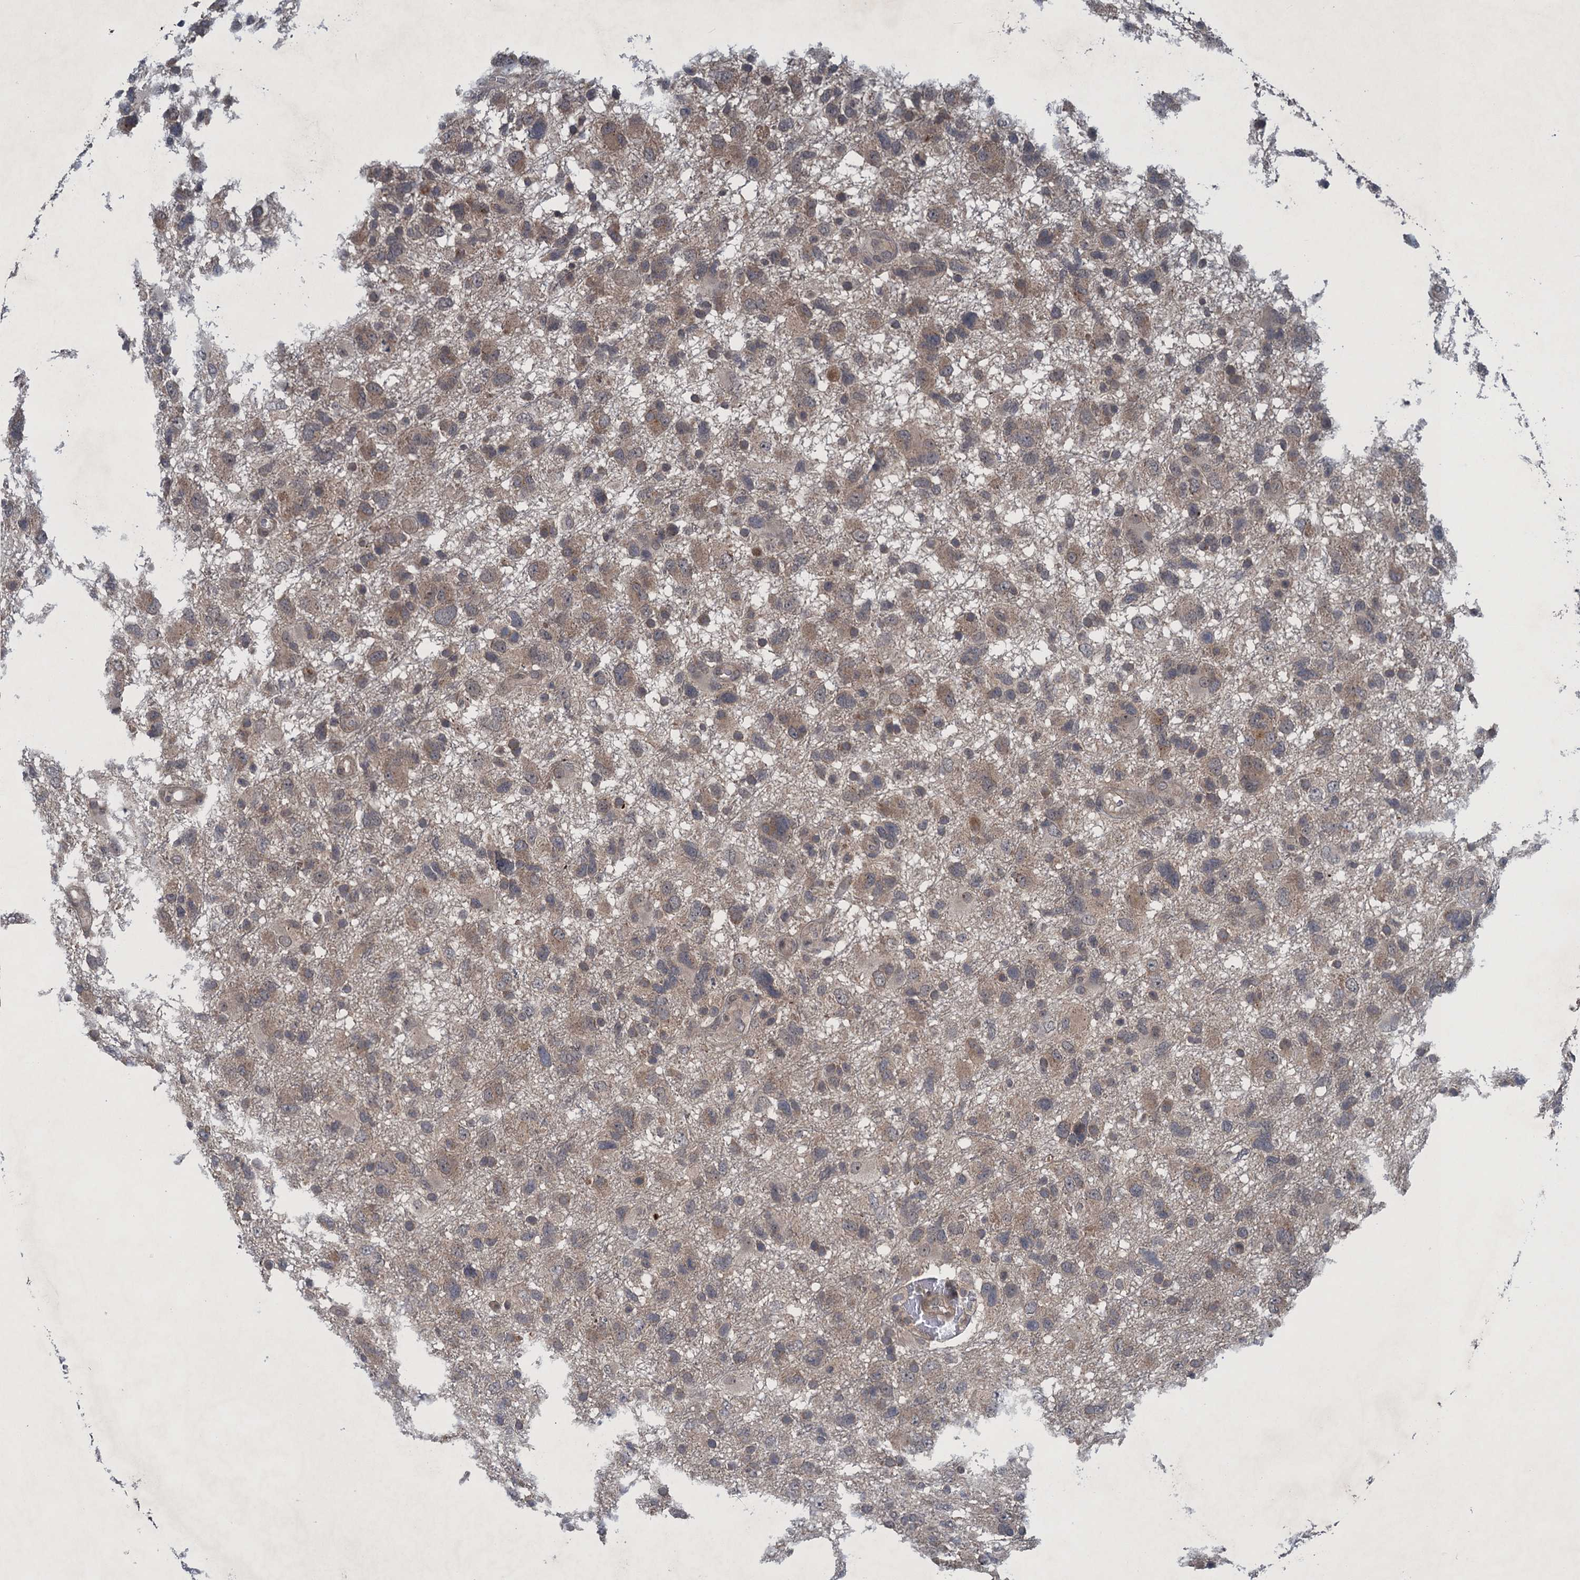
{"staining": {"intensity": "weak", "quantity": "25%-75%", "location": "cytoplasmic/membranous"}, "tissue": "glioma", "cell_type": "Tumor cells", "image_type": "cancer", "snomed": [{"axis": "morphology", "description": "Glioma, malignant, High grade"}, {"axis": "topography", "description": "Brain"}], "caption": "A low amount of weak cytoplasmic/membranous positivity is appreciated in approximately 25%-75% of tumor cells in glioma tissue.", "gene": "RNF165", "patient": {"sex": "male", "age": 61}}